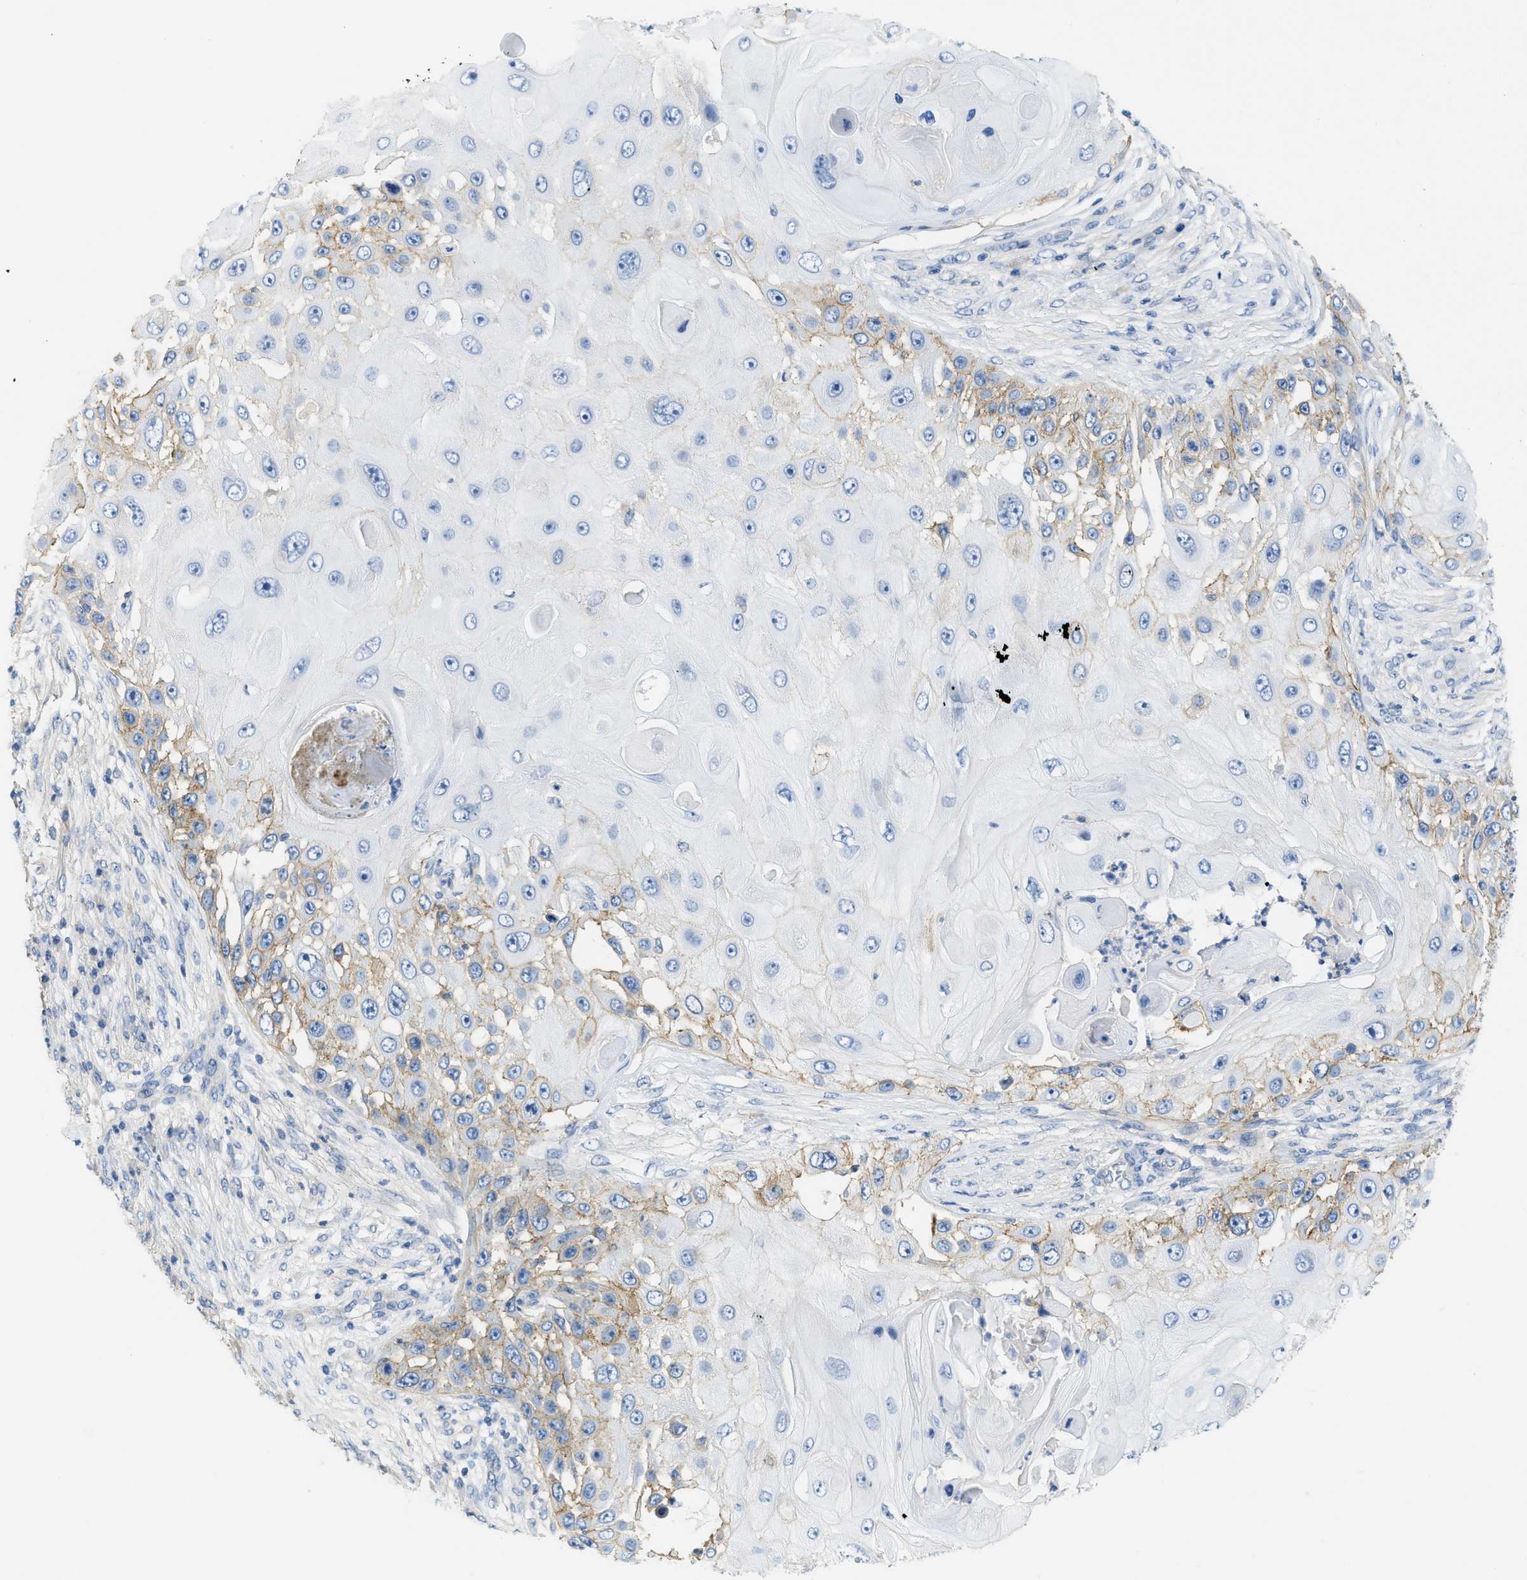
{"staining": {"intensity": "moderate", "quantity": "<25%", "location": "cytoplasmic/membranous"}, "tissue": "skin cancer", "cell_type": "Tumor cells", "image_type": "cancer", "snomed": [{"axis": "morphology", "description": "Squamous cell carcinoma, NOS"}, {"axis": "topography", "description": "Skin"}], "caption": "Moderate cytoplasmic/membranous staining for a protein is identified in about <25% of tumor cells of squamous cell carcinoma (skin) using immunohistochemistry.", "gene": "CNNM4", "patient": {"sex": "female", "age": 44}}